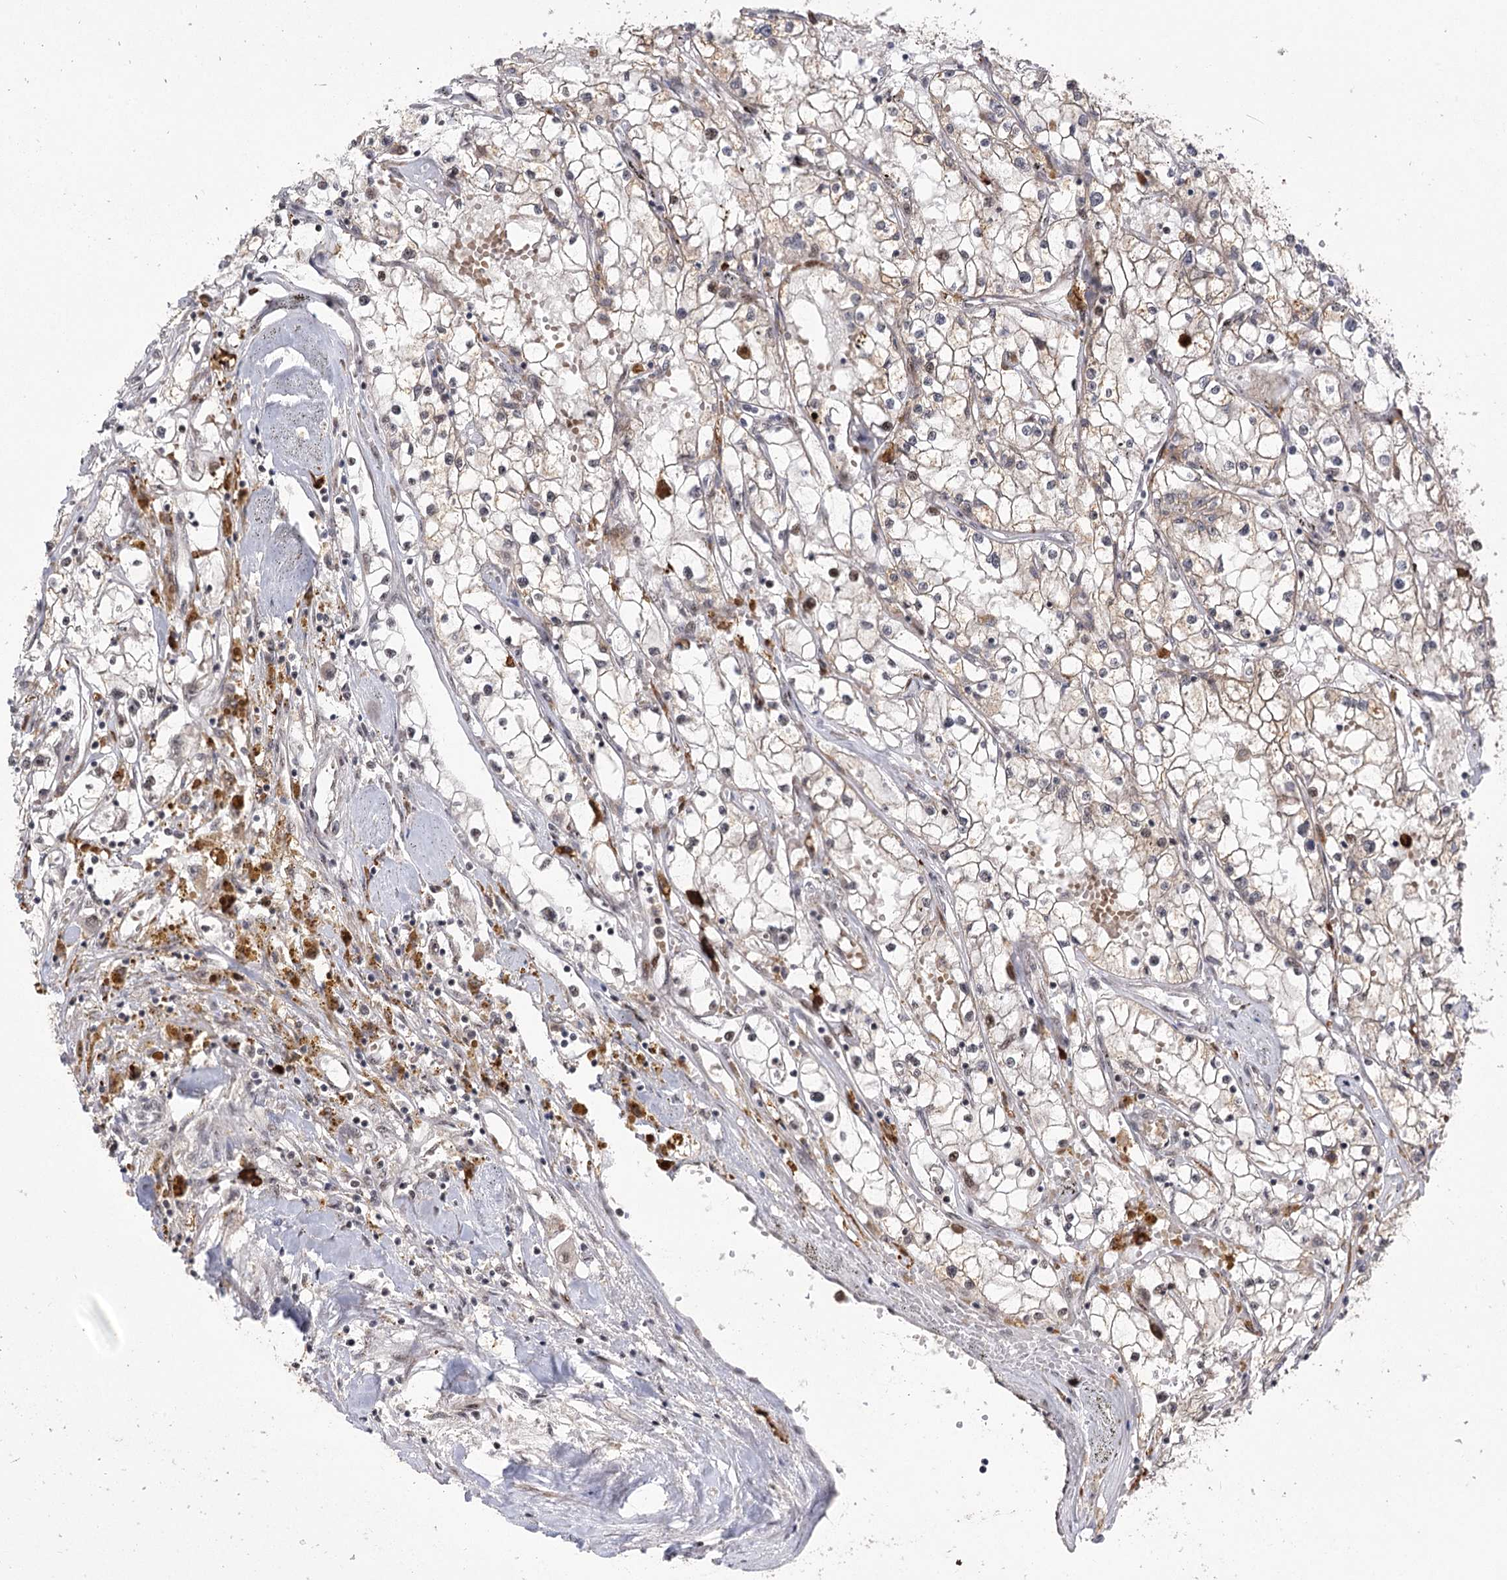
{"staining": {"intensity": "negative", "quantity": "none", "location": "none"}, "tissue": "renal cancer", "cell_type": "Tumor cells", "image_type": "cancer", "snomed": [{"axis": "morphology", "description": "Adenocarcinoma, NOS"}, {"axis": "topography", "description": "Kidney"}], "caption": "Image shows no protein expression in tumor cells of renal cancer (adenocarcinoma) tissue.", "gene": "PYROXD1", "patient": {"sex": "male", "age": 56}}